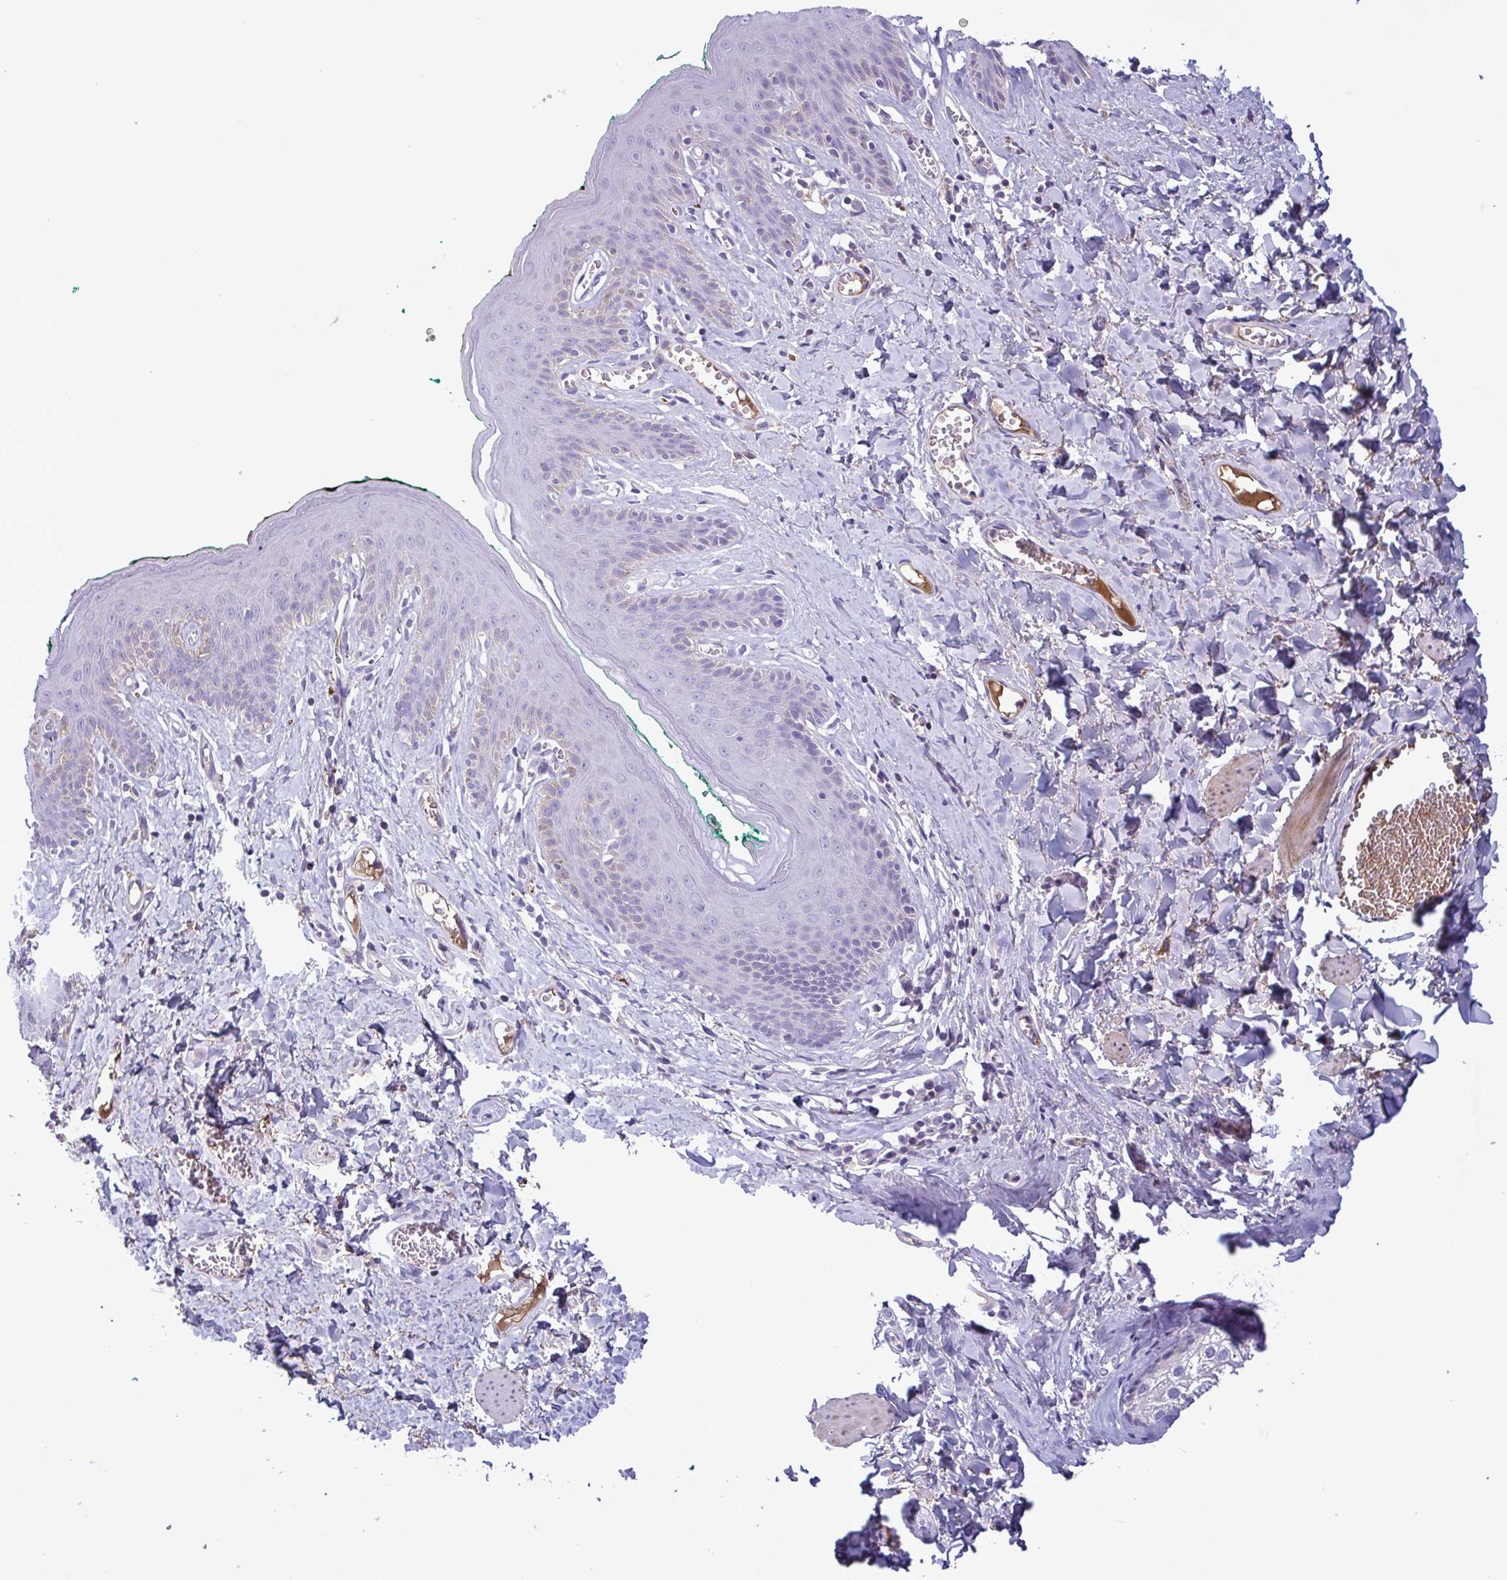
{"staining": {"intensity": "negative", "quantity": "none", "location": "none"}, "tissue": "skin", "cell_type": "Epidermal cells", "image_type": "normal", "snomed": [{"axis": "morphology", "description": "Normal tissue, NOS"}, {"axis": "topography", "description": "Vulva"}, {"axis": "topography", "description": "Peripheral nerve tissue"}], "caption": "Immunohistochemistry histopathology image of unremarkable skin stained for a protein (brown), which demonstrates no staining in epidermal cells.", "gene": "F13B", "patient": {"sex": "female", "age": 66}}